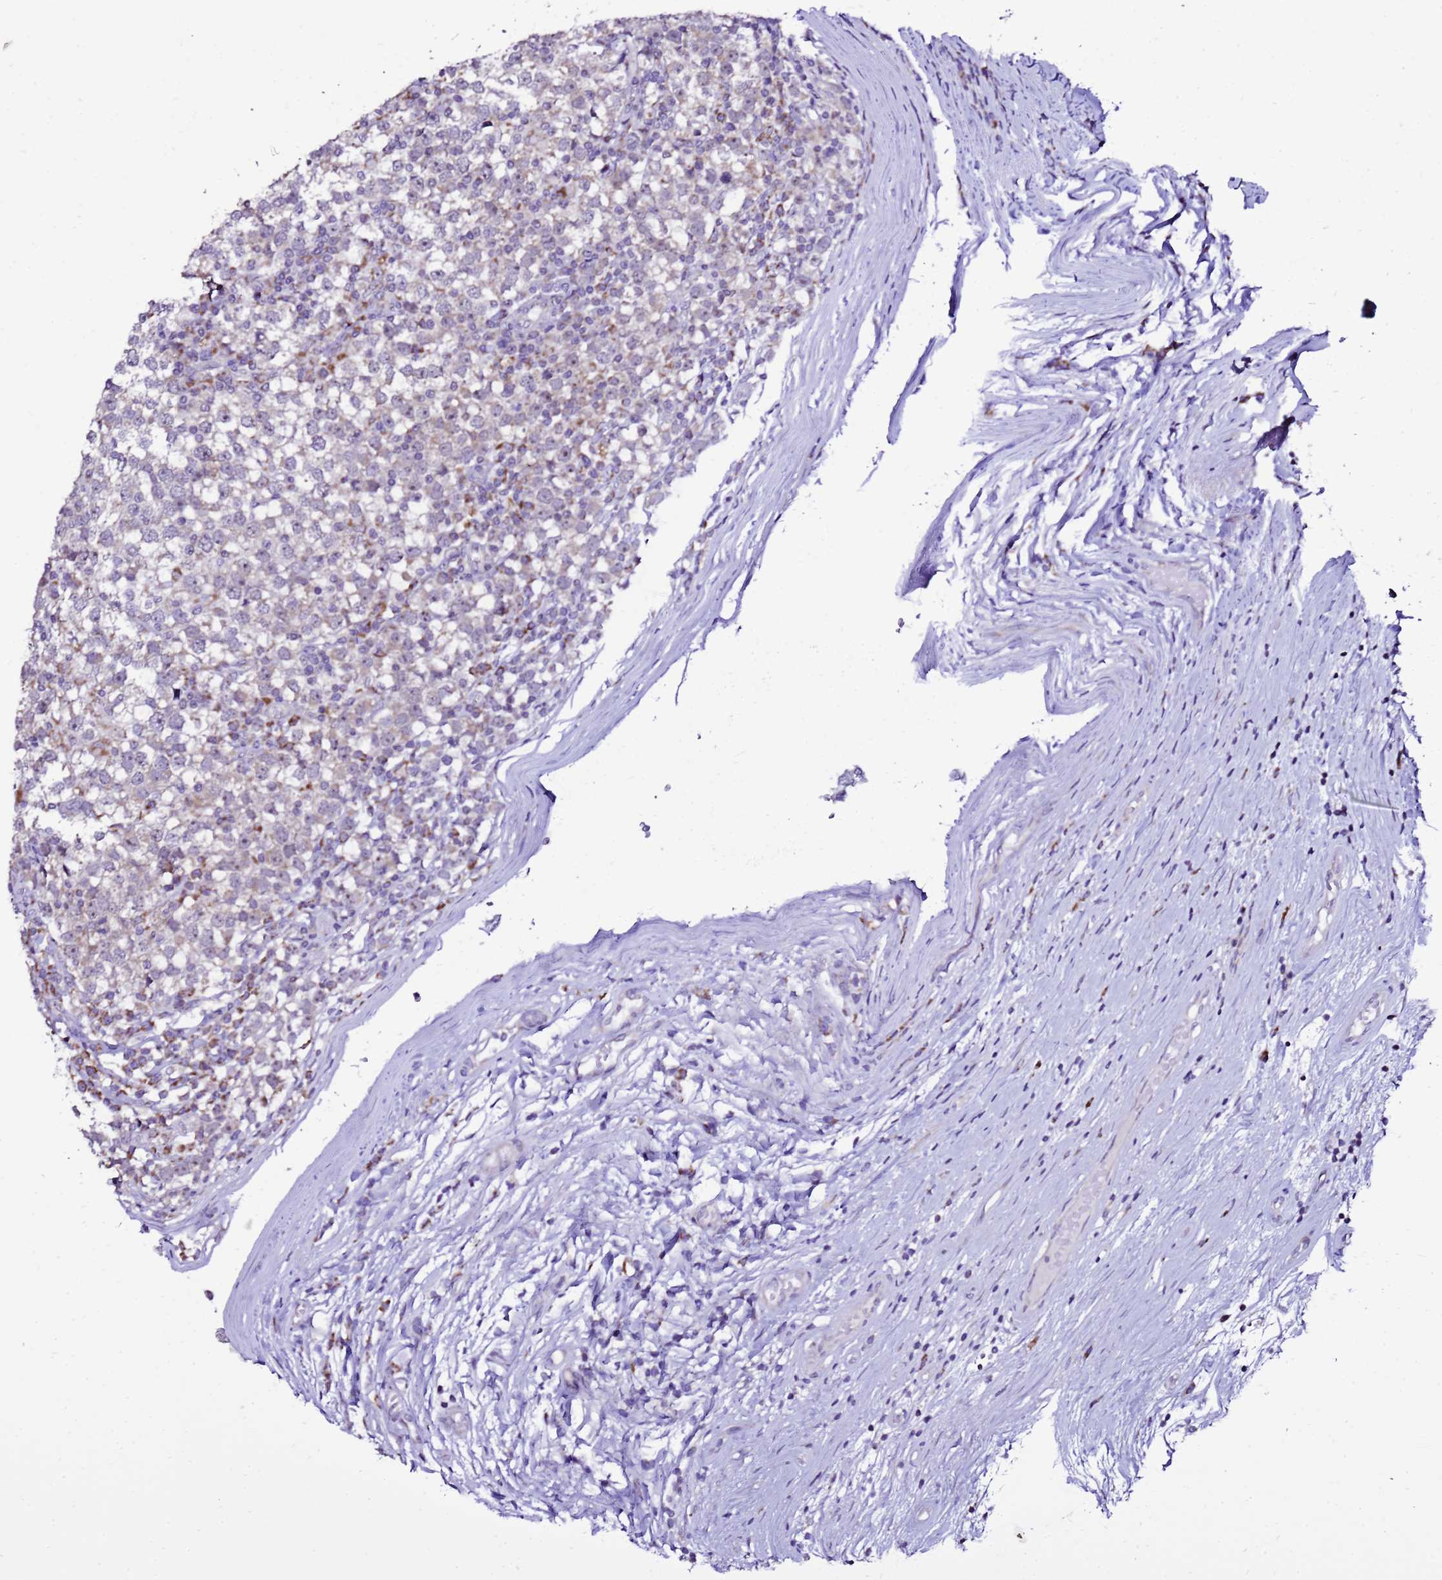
{"staining": {"intensity": "weak", "quantity": "<25%", "location": "cytoplasmic/membranous"}, "tissue": "testis cancer", "cell_type": "Tumor cells", "image_type": "cancer", "snomed": [{"axis": "morphology", "description": "Seminoma, NOS"}, {"axis": "topography", "description": "Testis"}], "caption": "This is an immunohistochemistry (IHC) histopathology image of testis seminoma. There is no expression in tumor cells.", "gene": "DPH6", "patient": {"sex": "male", "age": 65}}